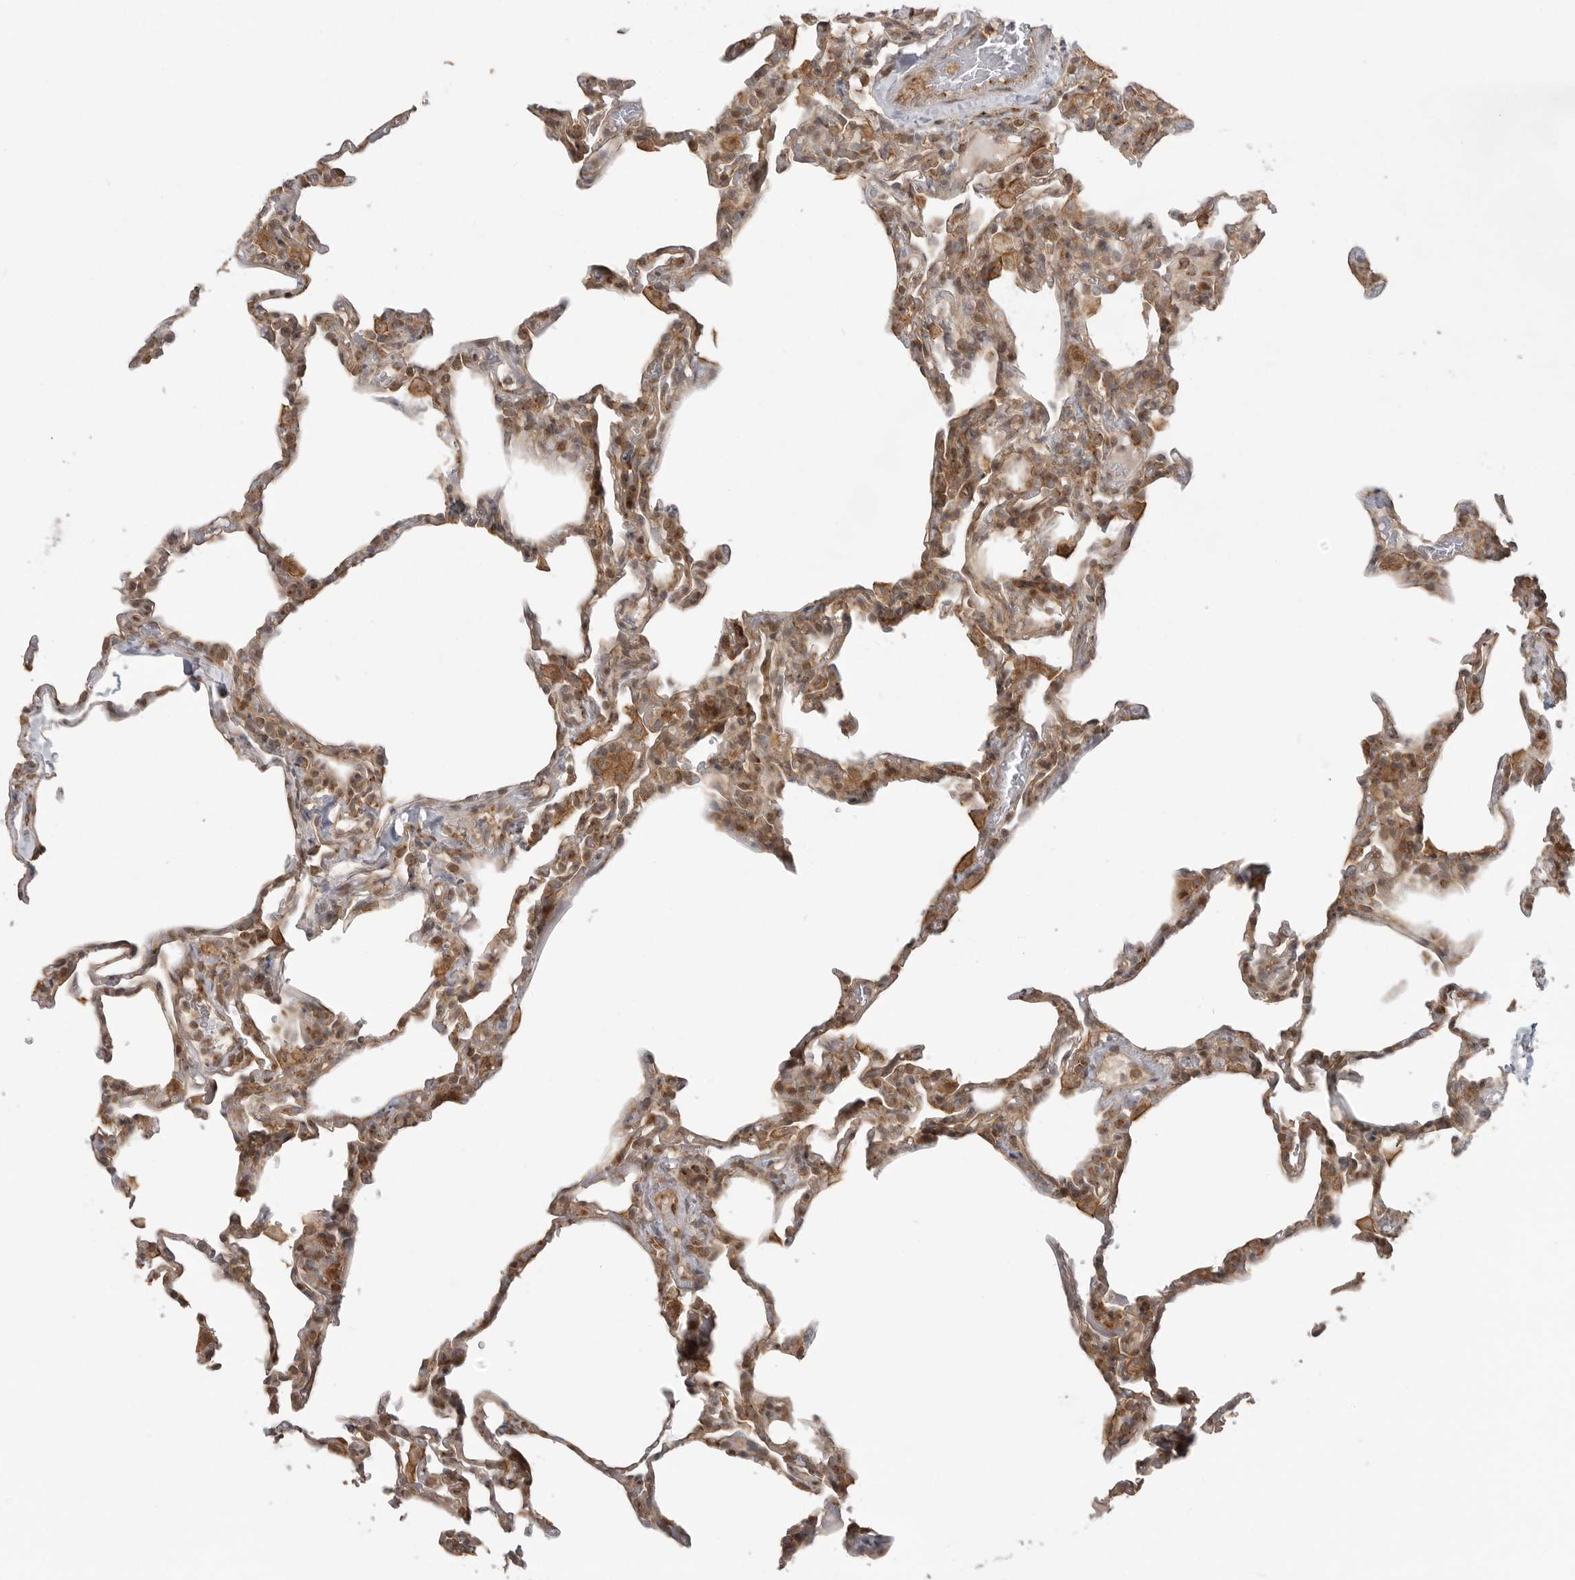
{"staining": {"intensity": "moderate", "quantity": ">75%", "location": "cytoplasmic/membranous"}, "tissue": "lung", "cell_type": "Alveolar cells", "image_type": "normal", "snomed": [{"axis": "morphology", "description": "Normal tissue, NOS"}, {"axis": "topography", "description": "Lung"}], "caption": "Brown immunohistochemical staining in benign lung displays moderate cytoplasmic/membranous positivity in about >75% of alveolar cells.", "gene": "FAT3", "patient": {"sex": "male", "age": 20}}